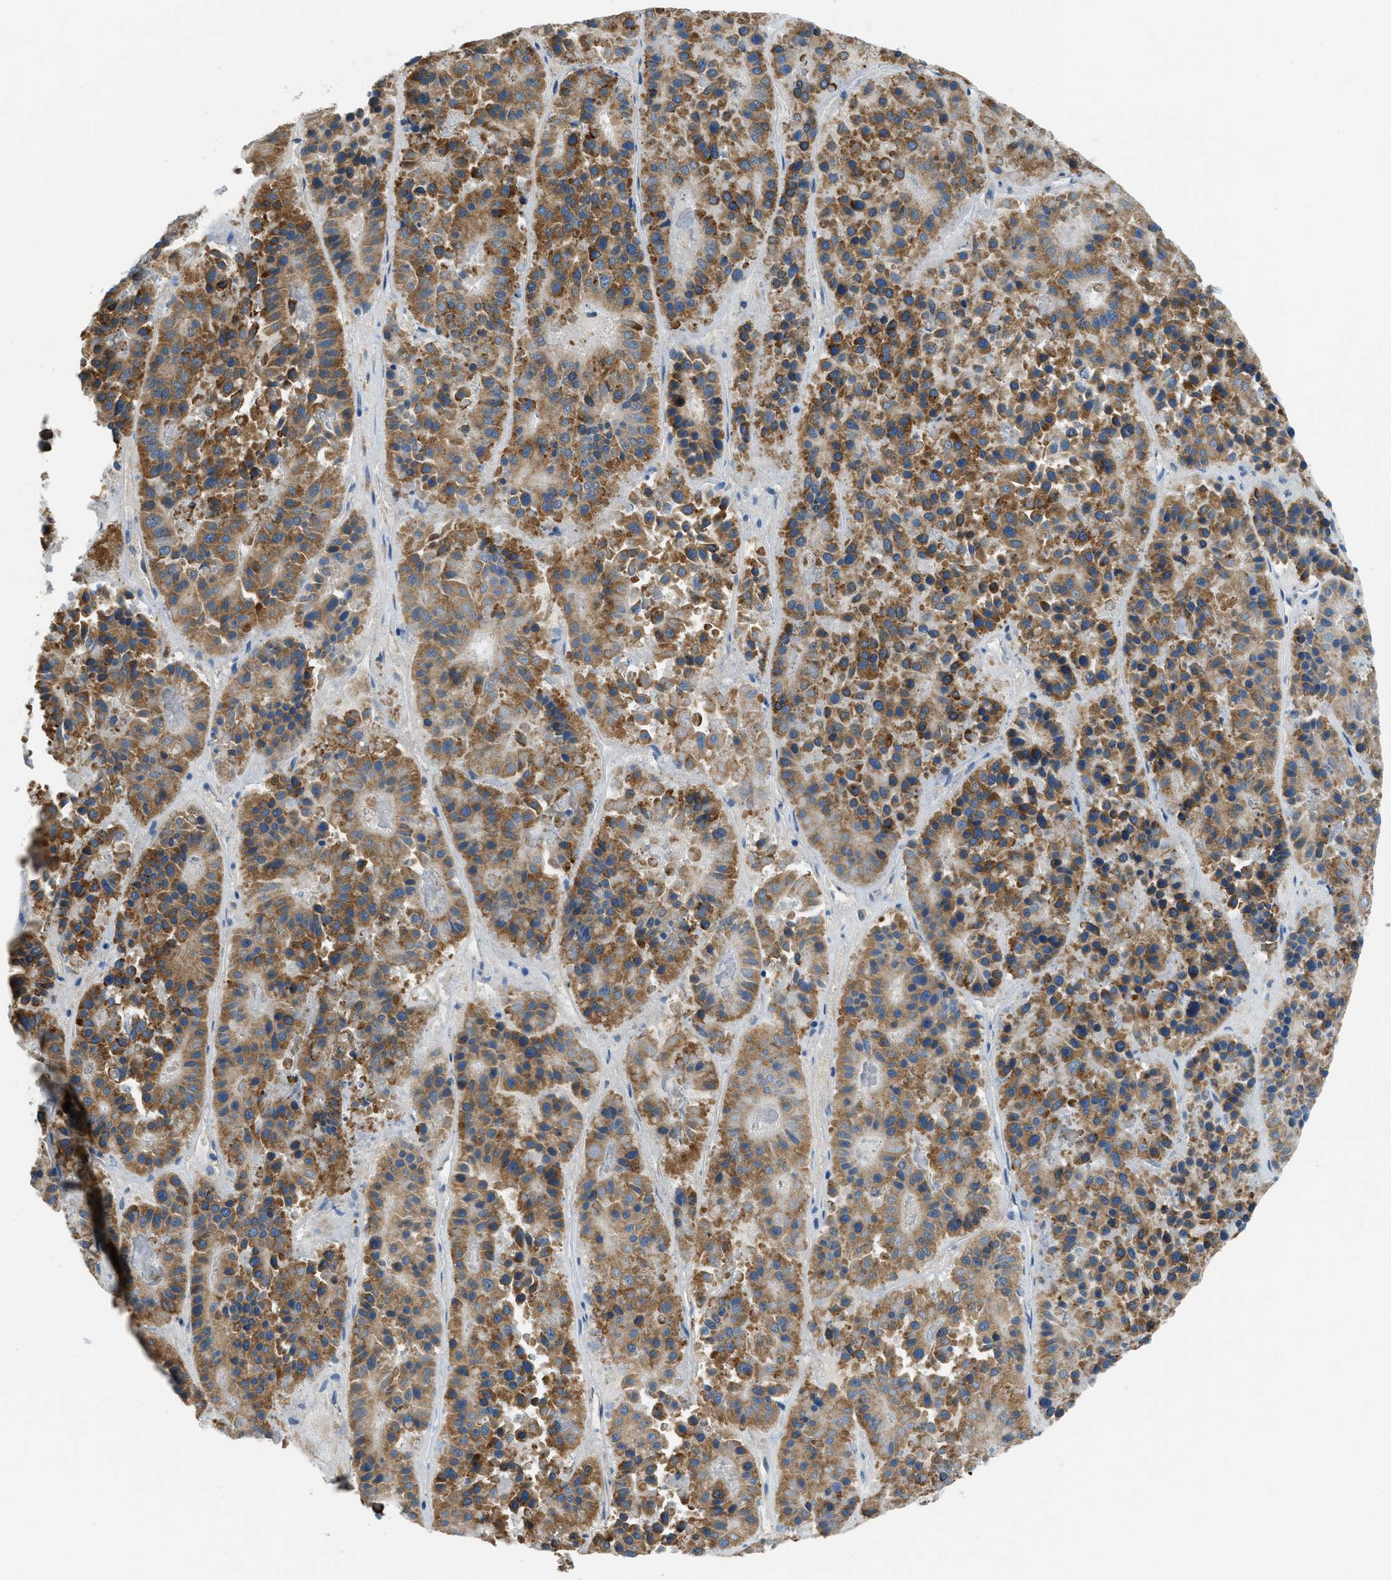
{"staining": {"intensity": "moderate", "quantity": ">75%", "location": "cytoplasmic/membranous"}, "tissue": "pancreatic cancer", "cell_type": "Tumor cells", "image_type": "cancer", "snomed": [{"axis": "morphology", "description": "Adenocarcinoma, NOS"}, {"axis": "topography", "description": "Pancreas"}], "caption": "A histopathology image of human pancreatic adenocarcinoma stained for a protein shows moderate cytoplasmic/membranous brown staining in tumor cells.", "gene": "GIMAP8", "patient": {"sex": "male", "age": 50}}